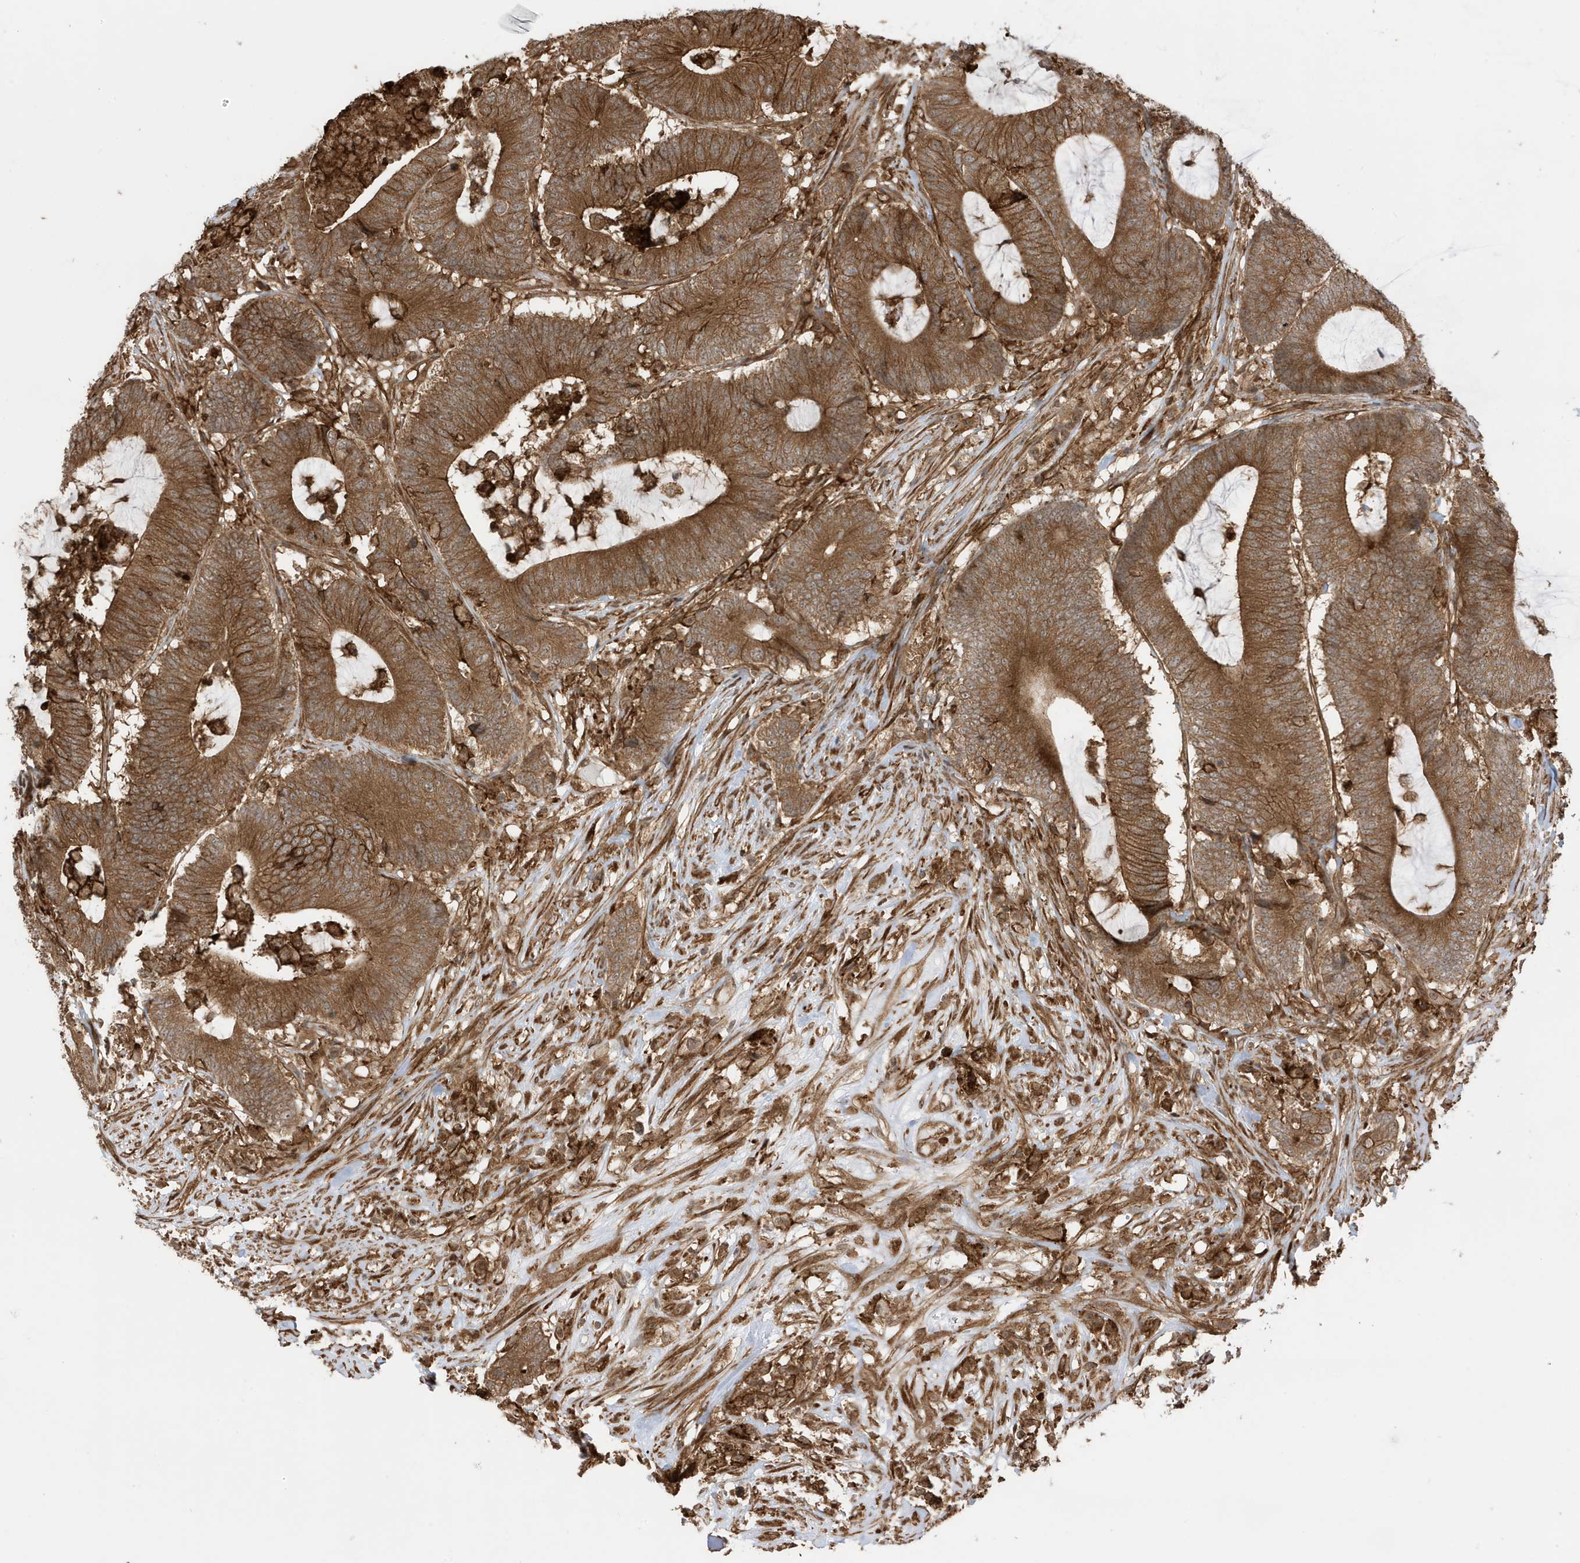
{"staining": {"intensity": "strong", "quantity": ">75%", "location": "cytoplasmic/membranous"}, "tissue": "colorectal cancer", "cell_type": "Tumor cells", "image_type": "cancer", "snomed": [{"axis": "morphology", "description": "Adenocarcinoma, NOS"}, {"axis": "topography", "description": "Colon"}], "caption": "Protein analysis of adenocarcinoma (colorectal) tissue displays strong cytoplasmic/membranous staining in approximately >75% of tumor cells.", "gene": "CDC42EP3", "patient": {"sex": "female", "age": 84}}